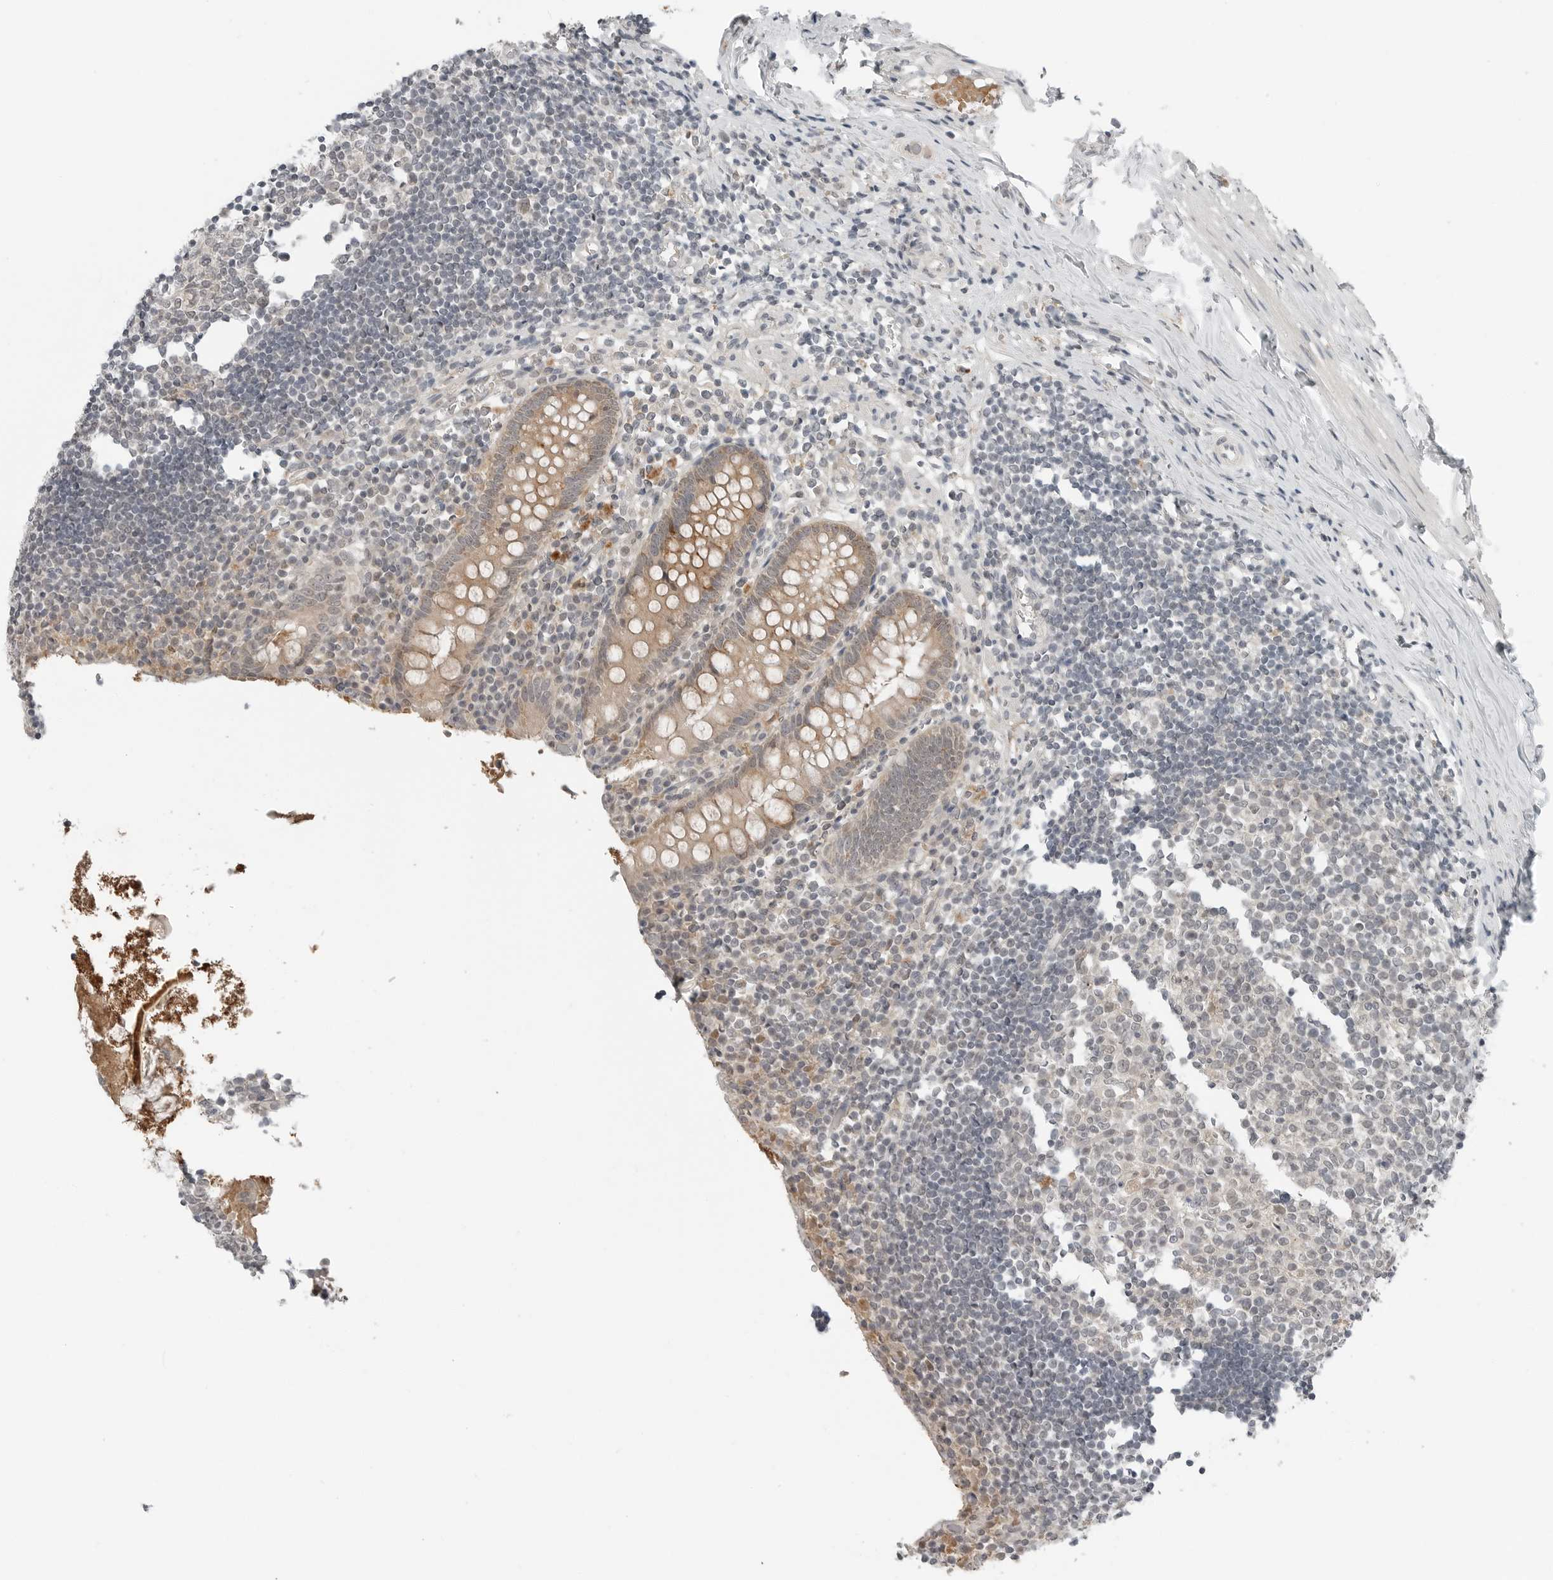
{"staining": {"intensity": "weak", "quantity": ">75%", "location": "cytoplasmic/membranous"}, "tissue": "appendix", "cell_type": "Glandular cells", "image_type": "normal", "snomed": [{"axis": "morphology", "description": "Normal tissue, NOS"}, {"axis": "topography", "description": "Appendix"}], "caption": "Immunohistochemistry micrograph of unremarkable human appendix stained for a protein (brown), which demonstrates low levels of weak cytoplasmic/membranous staining in about >75% of glandular cells.", "gene": "FCRLB", "patient": {"sex": "female", "age": 17}}